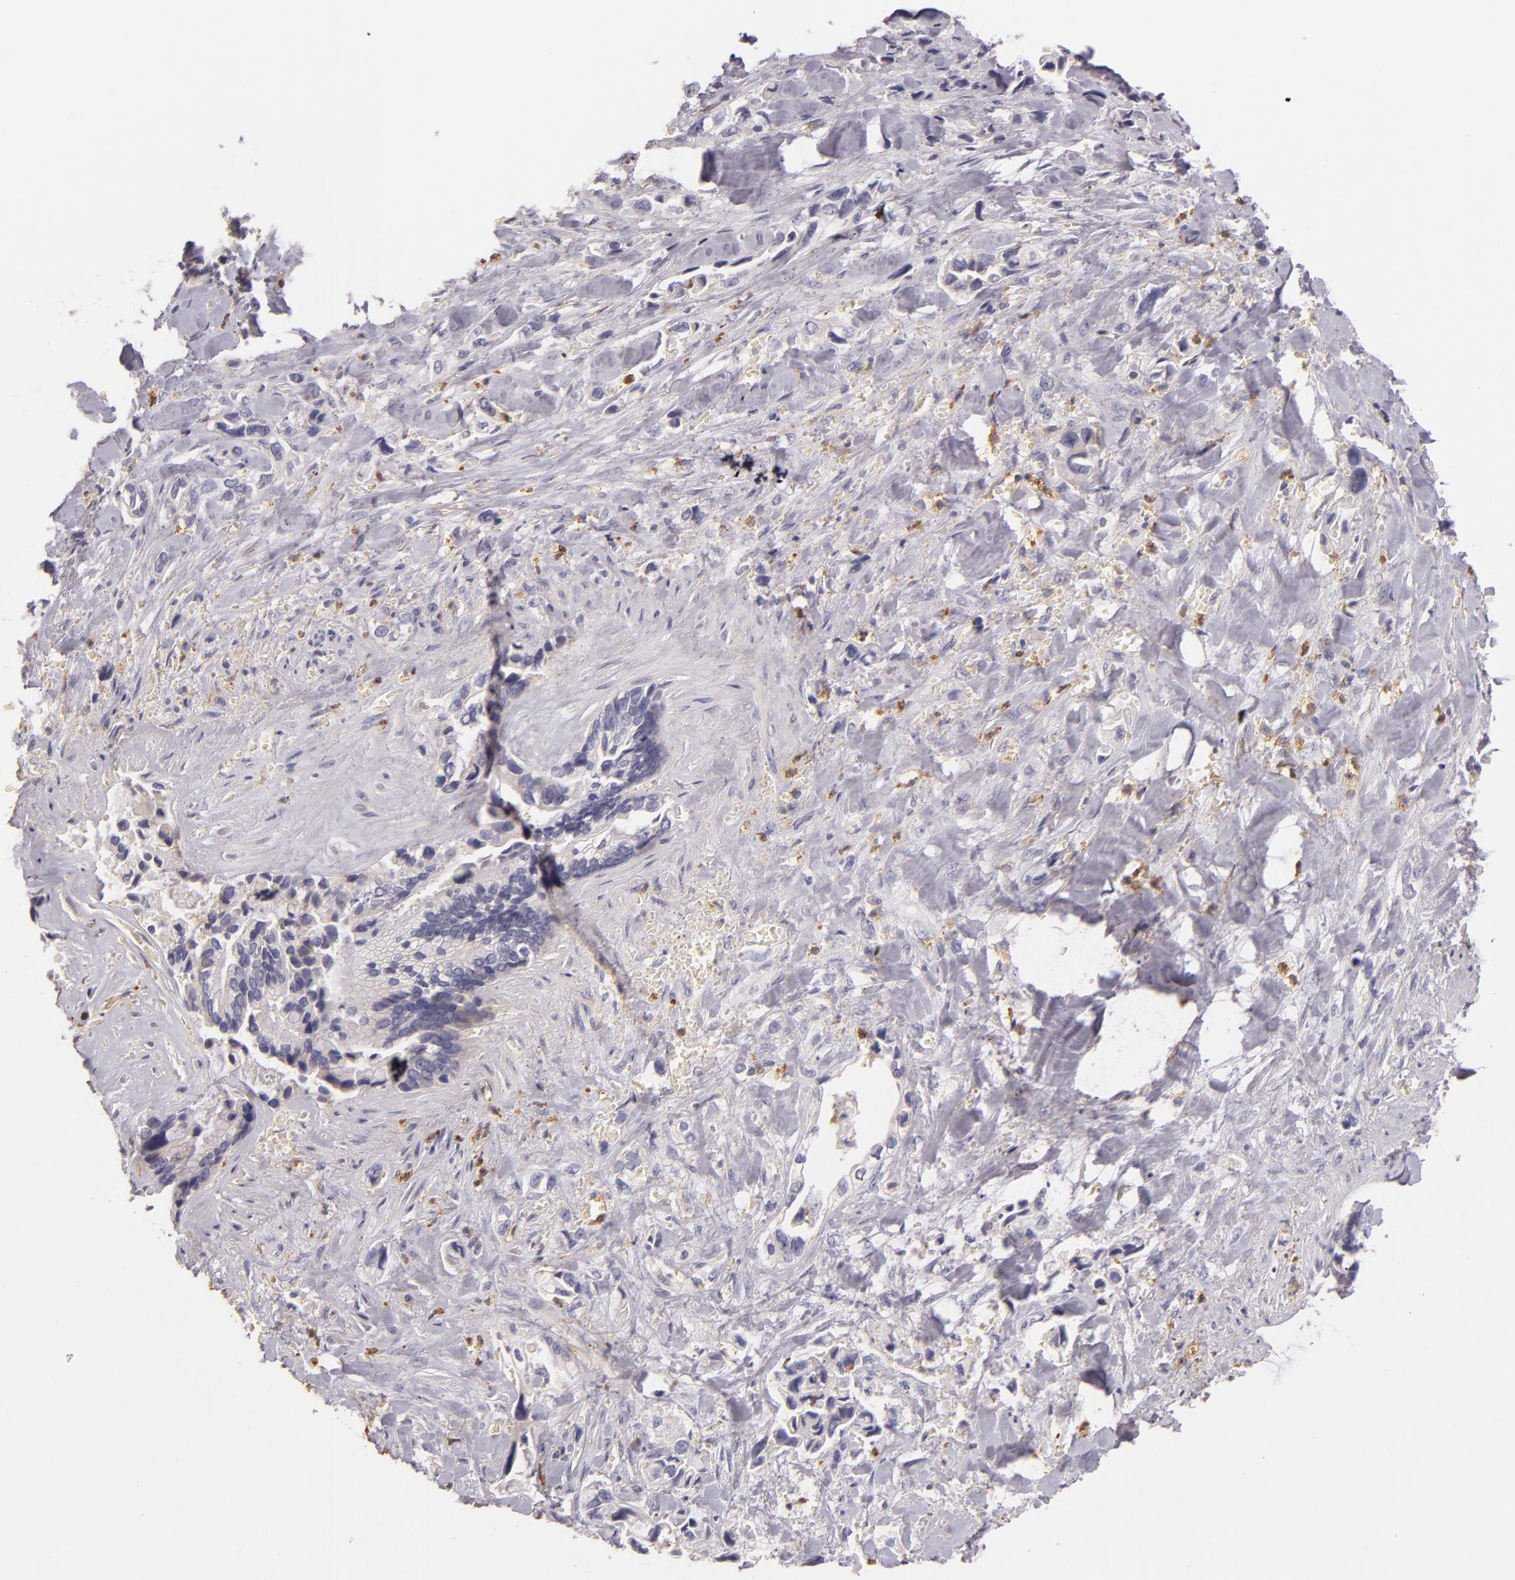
{"staining": {"intensity": "weak", "quantity": "<25%", "location": "cytoplasmic/membranous"}, "tissue": "pancreatic cancer", "cell_type": "Tumor cells", "image_type": "cancer", "snomed": [{"axis": "morphology", "description": "Adenocarcinoma, NOS"}, {"axis": "topography", "description": "Pancreas"}], "caption": "Tumor cells are negative for protein expression in human pancreatic adenocarcinoma.", "gene": "TLR8", "patient": {"sex": "male", "age": 69}}